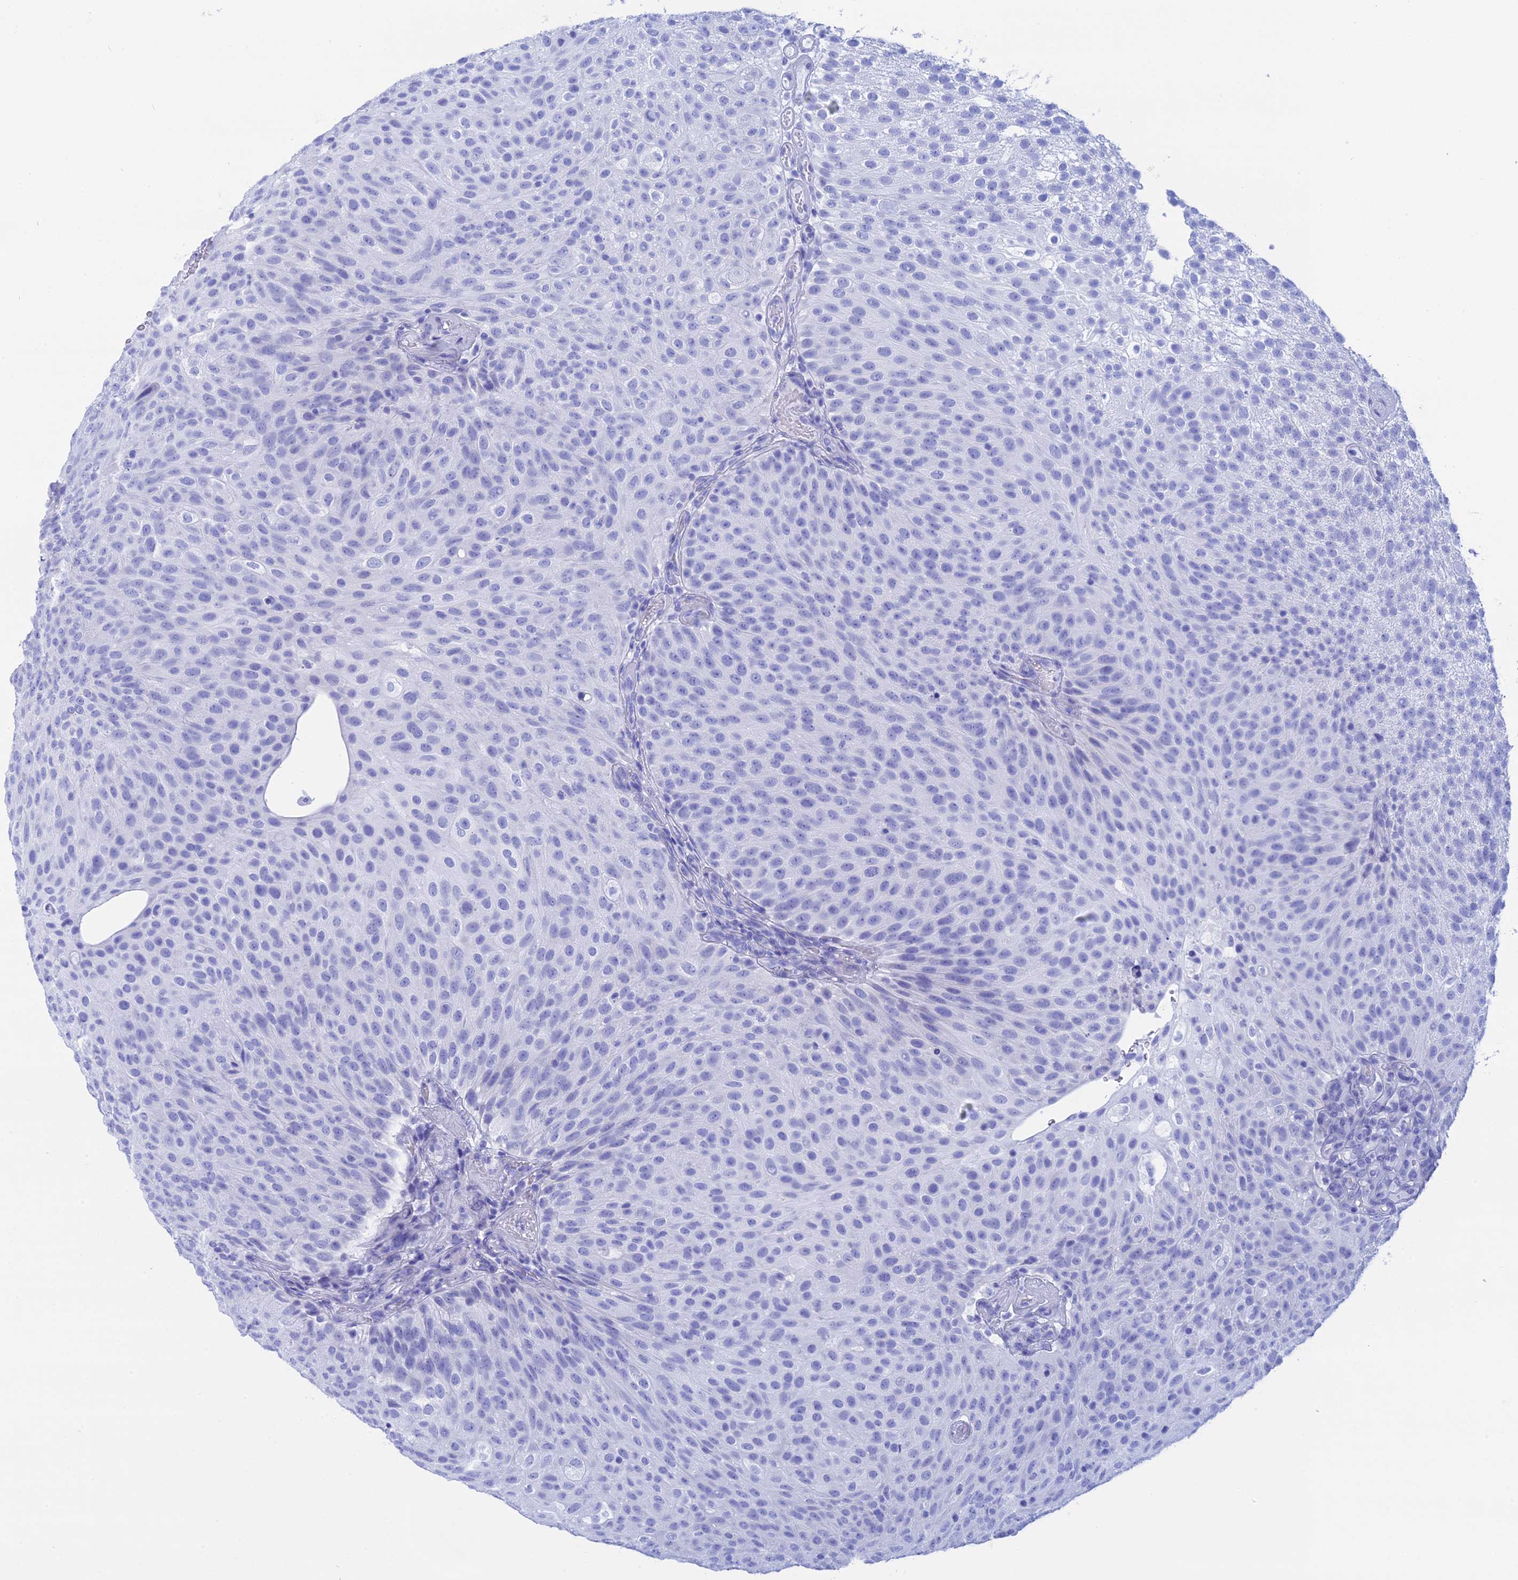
{"staining": {"intensity": "negative", "quantity": "none", "location": "none"}, "tissue": "urothelial cancer", "cell_type": "Tumor cells", "image_type": "cancer", "snomed": [{"axis": "morphology", "description": "Urothelial carcinoma, Low grade"}, {"axis": "topography", "description": "Urinary bladder"}], "caption": "Immunohistochemistry of human urothelial carcinoma (low-grade) displays no positivity in tumor cells.", "gene": "TEX101", "patient": {"sex": "male", "age": 78}}